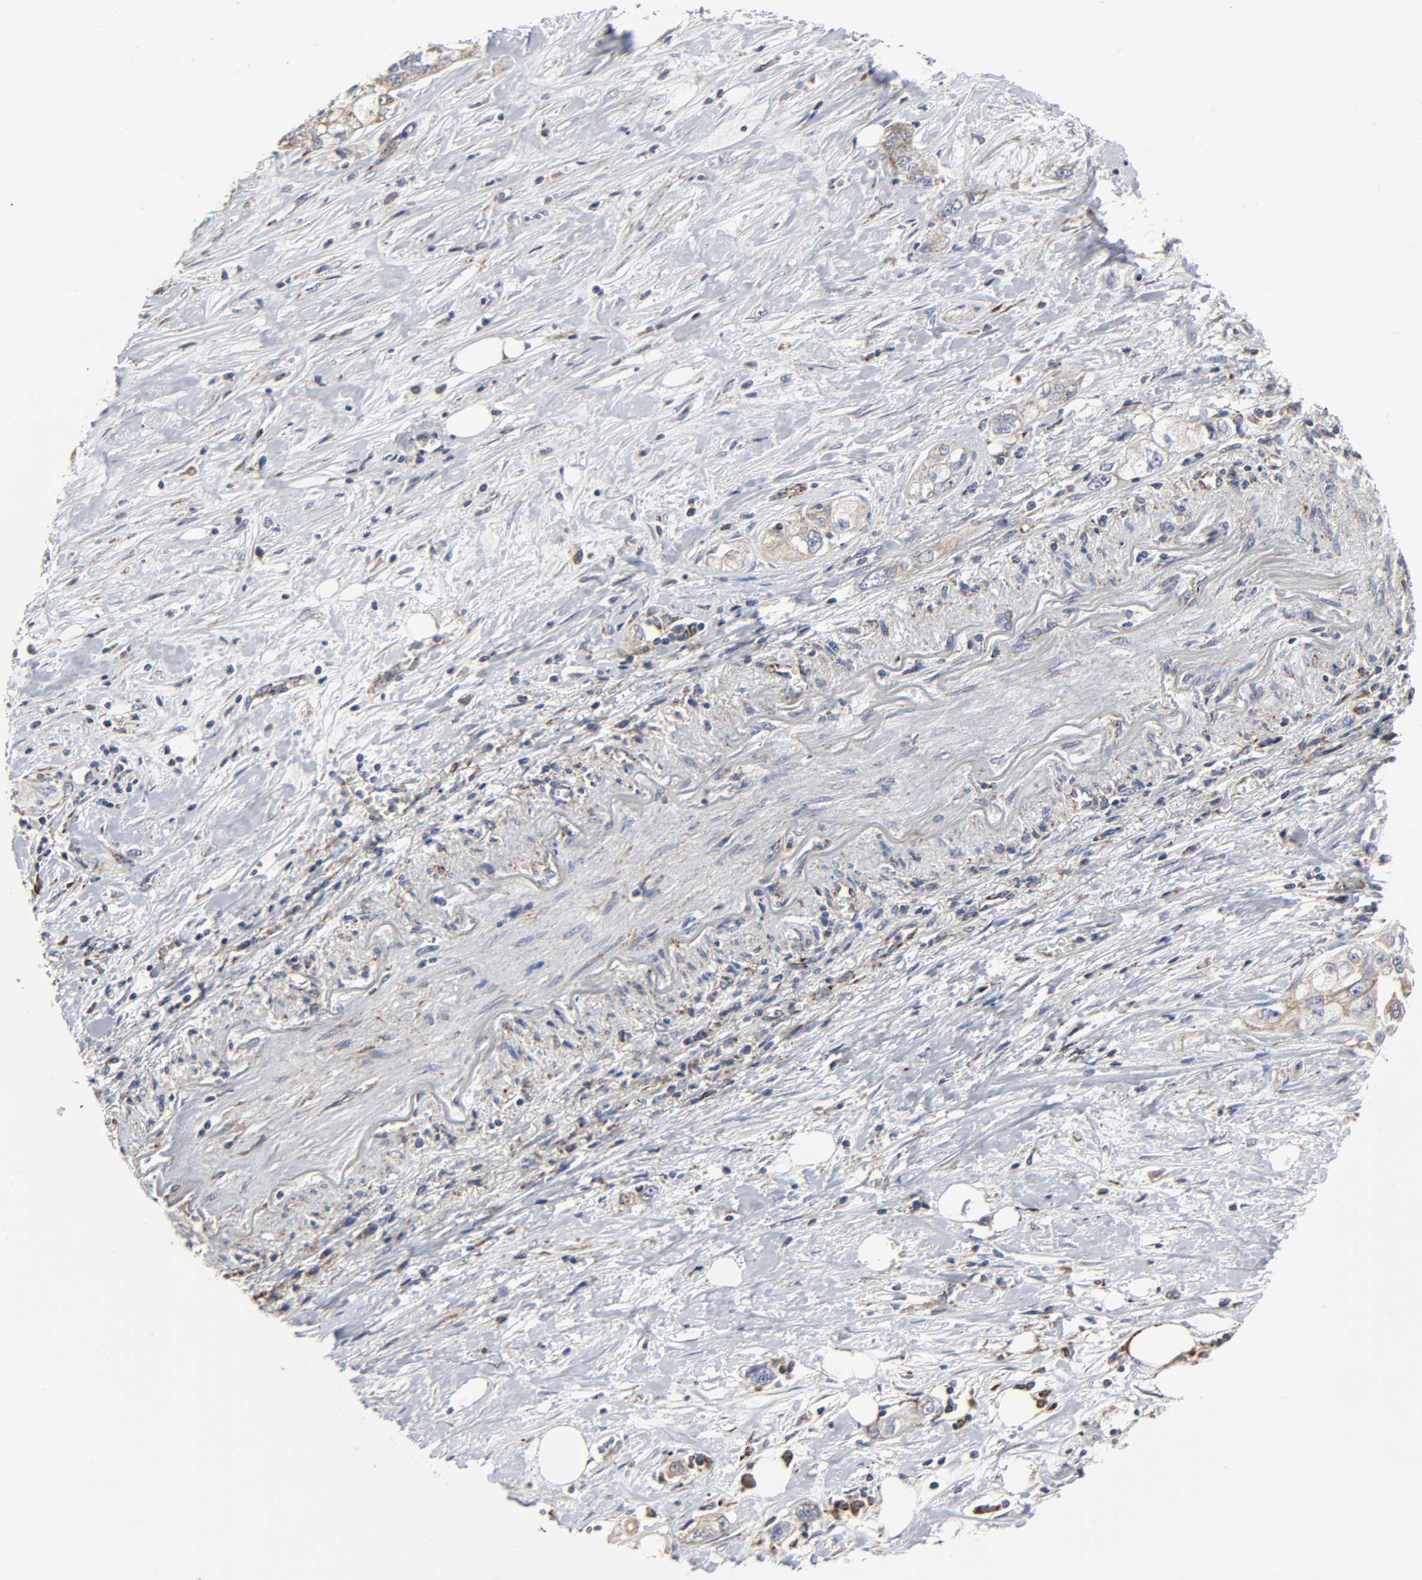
{"staining": {"intensity": "moderate", "quantity": ">75%", "location": "cytoplasmic/membranous"}, "tissue": "pancreatic cancer", "cell_type": "Tumor cells", "image_type": "cancer", "snomed": [{"axis": "morphology", "description": "Adenocarcinoma, NOS"}, {"axis": "topography", "description": "Pancreas"}], "caption": "A brown stain labels moderate cytoplasmic/membranous positivity of a protein in human pancreatic adenocarcinoma tumor cells.", "gene": "COX6B1", "patient": {"sex": "male", "age": 70}}